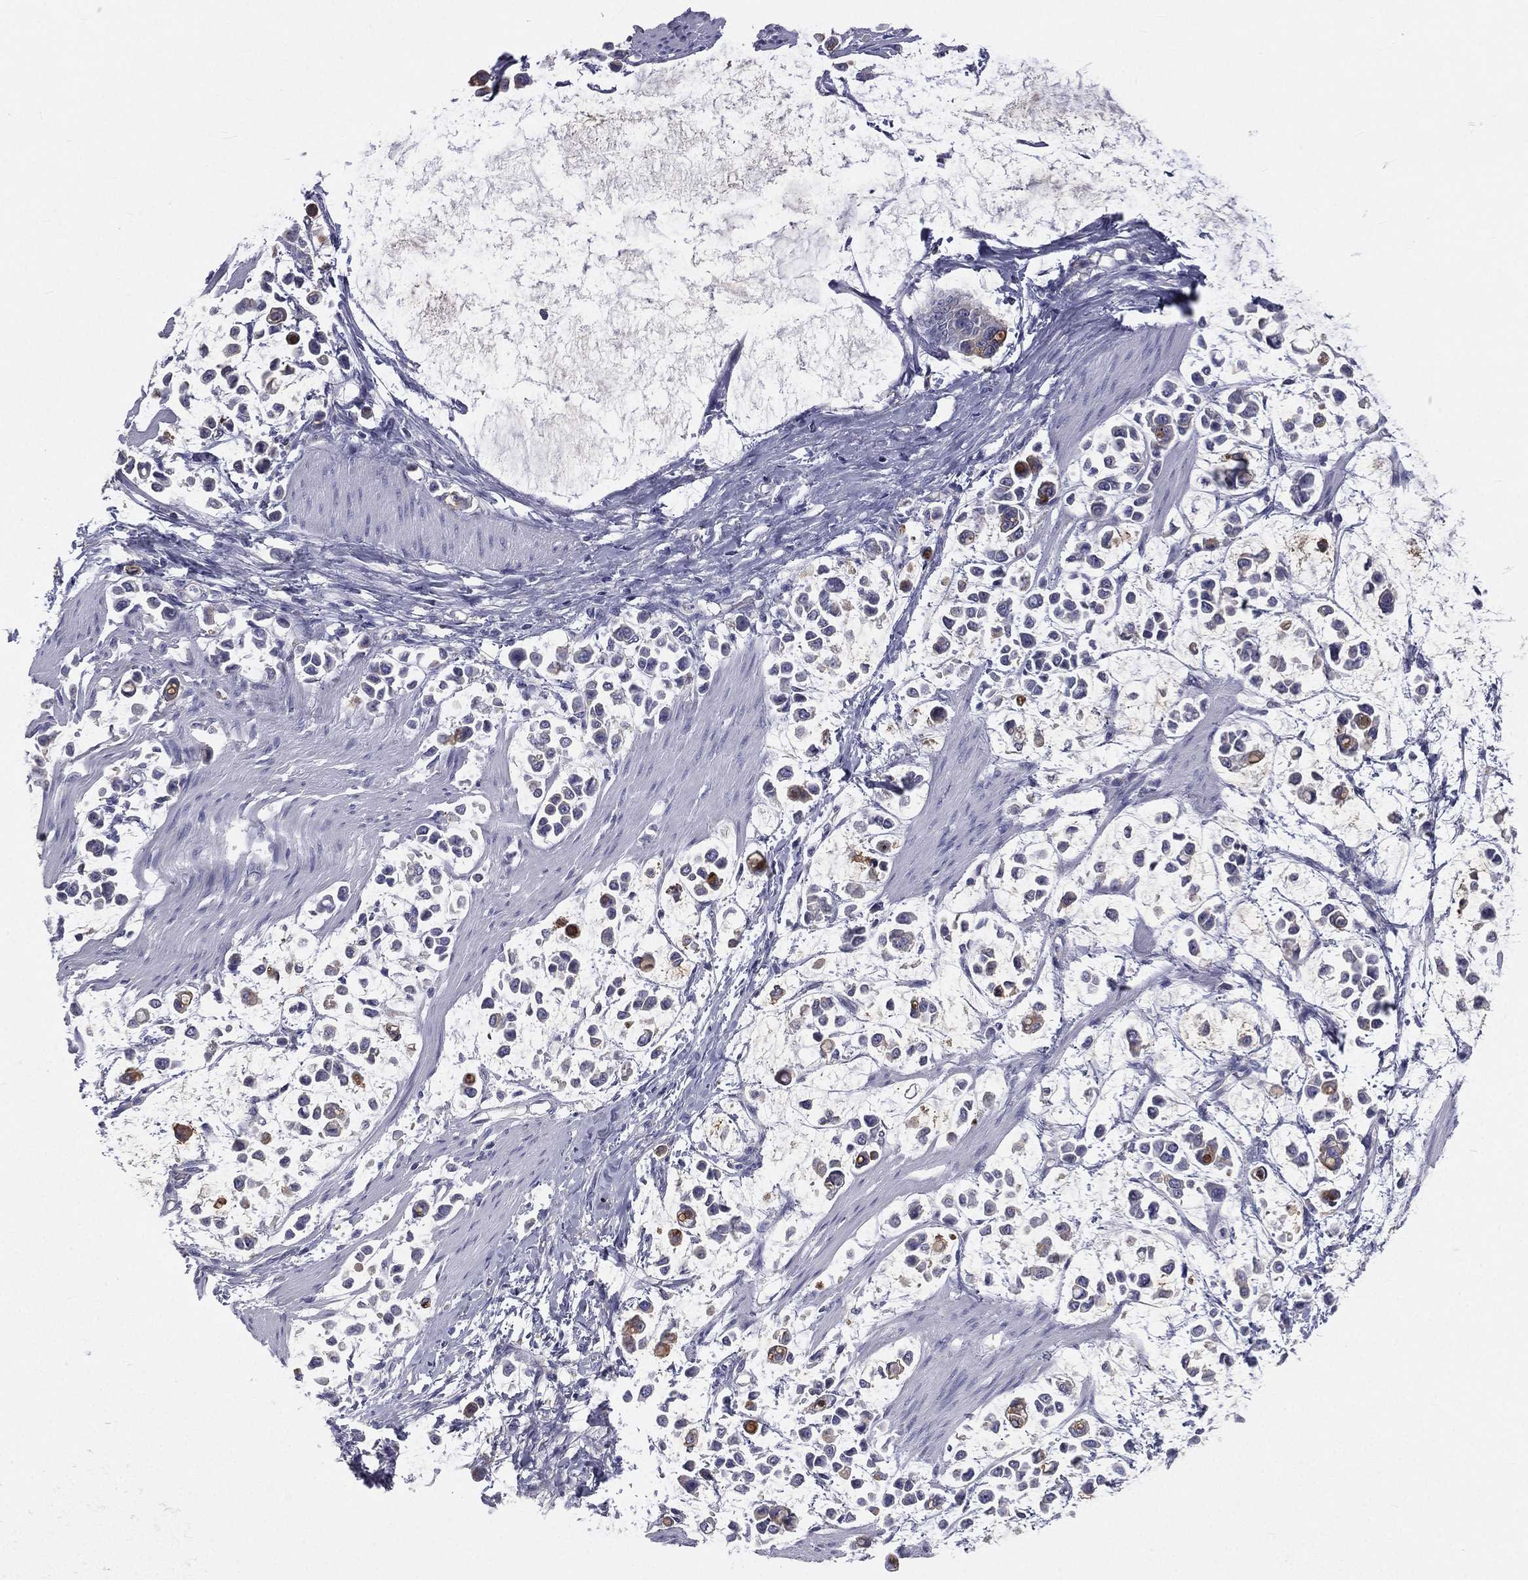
{"staining": {"intensity": "weak", "quantity": "<25%", "location": "cytoplasmic/membranous"}, "tissue": "stomach cancer", "cell_type": "Tumor cells", "image_type": "cancer", "snomed": [{"axis": "morphology", "description": "Adenocarcinoma, NOS"}, {"axis": "topography", "description": "Stomach"}], "caption": "This is an IHC image of stomach adenocarcinoma. There is no positivity in tumor cells.", "gene": "MUC13", "patient": {"sex": "male", "age": 82}}